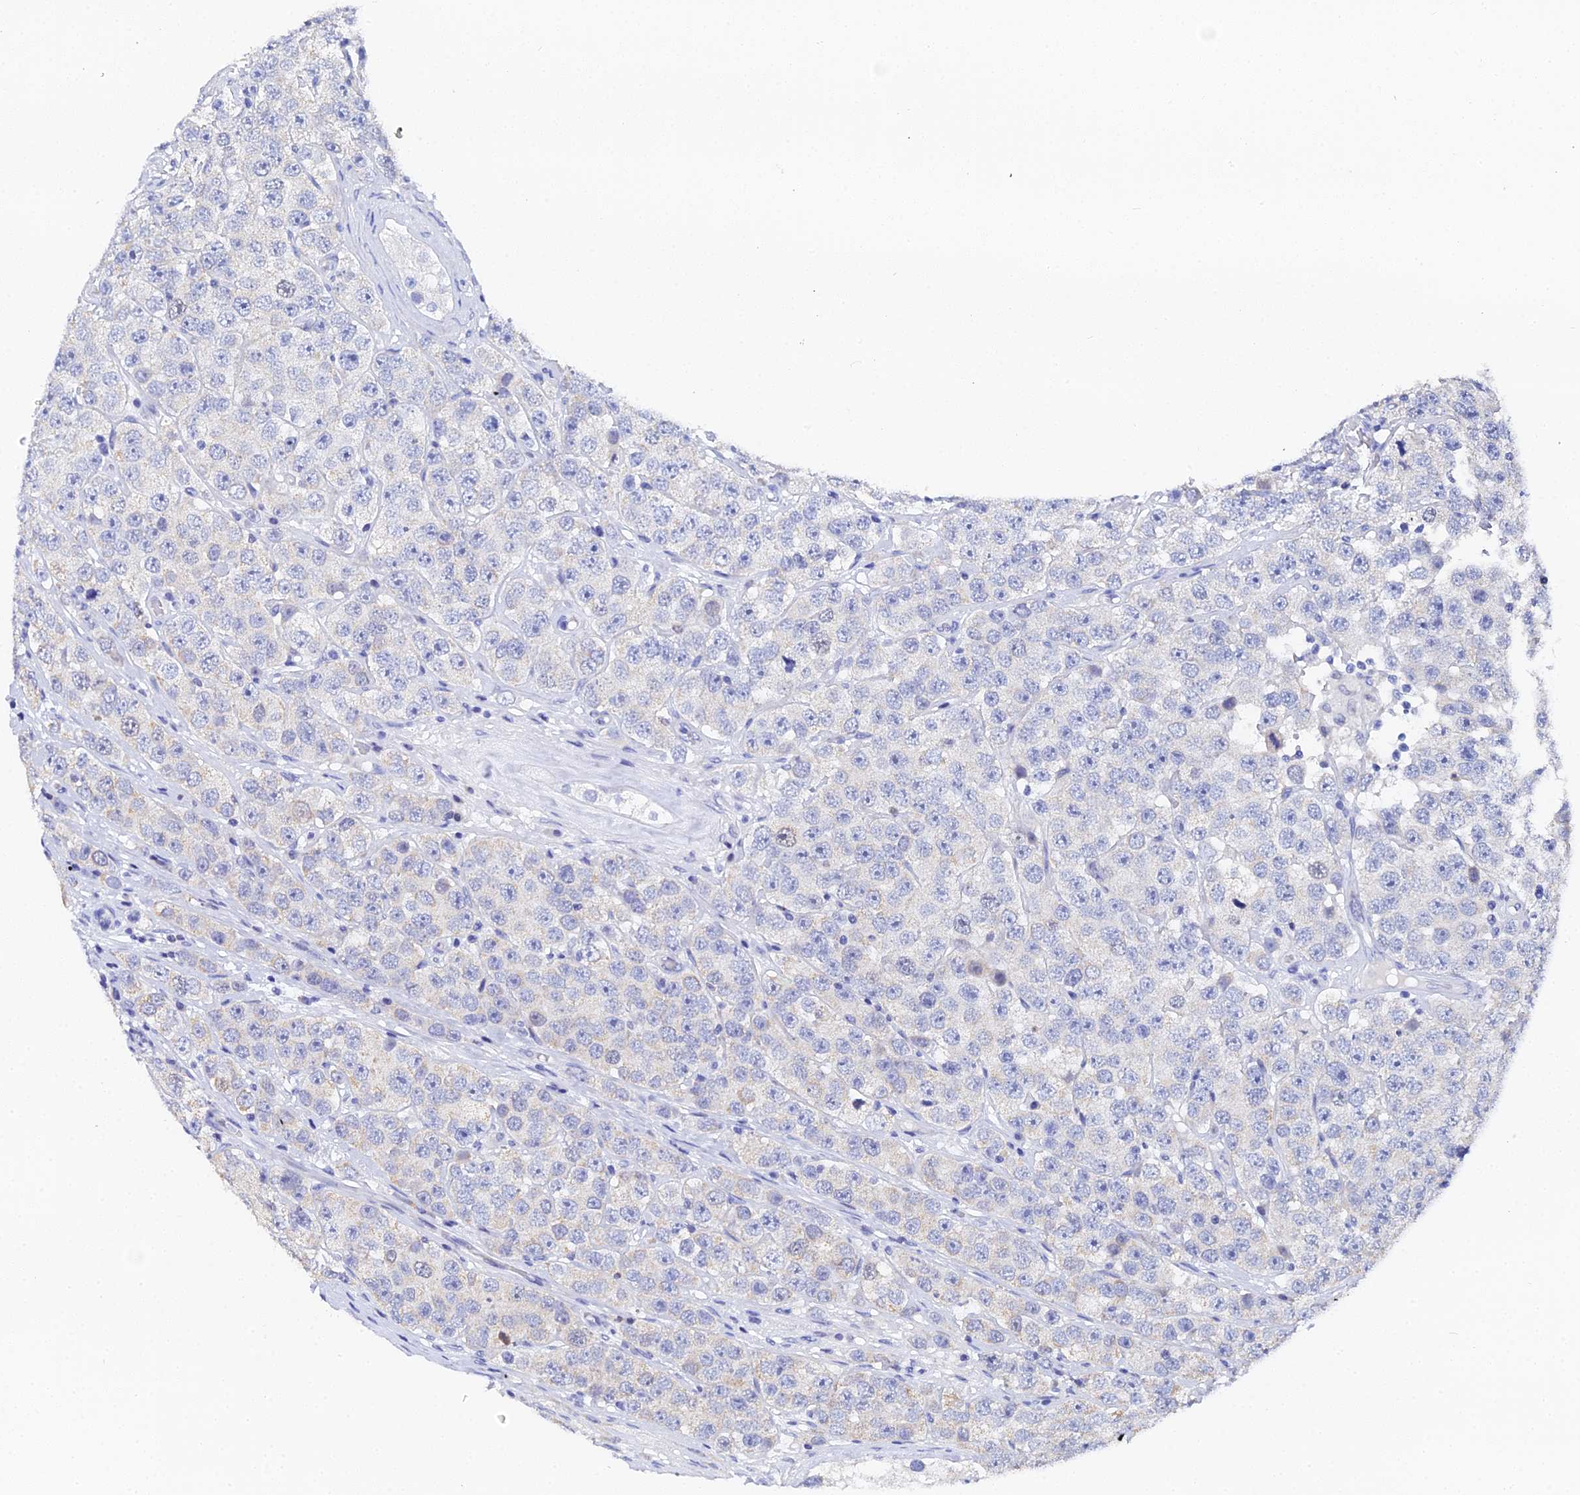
{"staining": {"intensity": "negative", "quantity": "none", "location": "none"}, "tissue": "testis cancer", "cell_type": "Tumor cells", "image_type": "cancer", "snomed": [{"axis": "morphology", "description": "Seminoma, NOS"}, {"axis": "topography", "description": "Testis"}], "caption": "Immunohistochemical staining of seminoma (testis) exhibits no significant staining in tumor cells.", "gene": "OCM", "patient": {"sex": "male", "age": 28}}